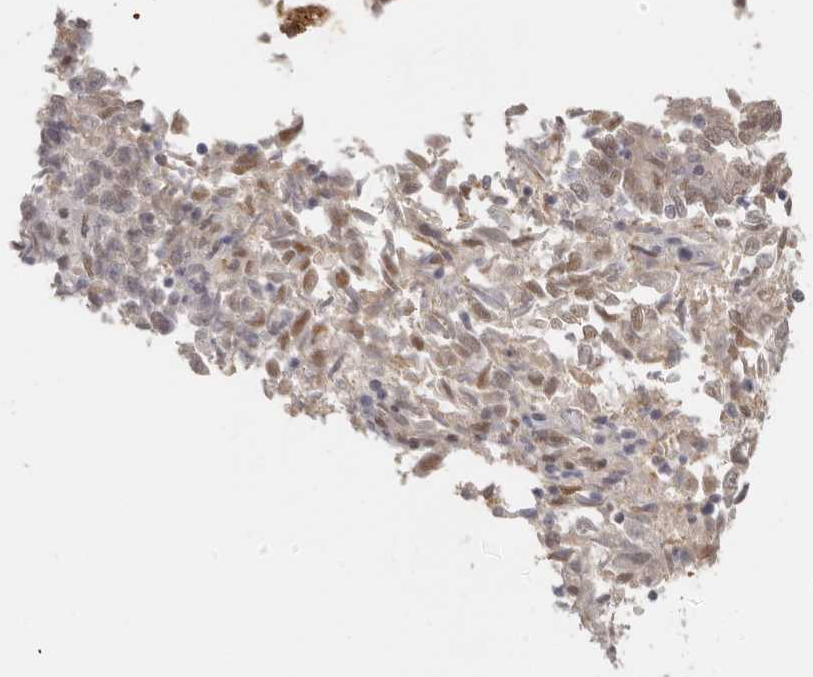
{"staining": {"intensity": "moderate", "quantity": "<25%", "location": "nuclear"}, "tissue": "endometrial cancer", "cell_type": "Tumor cells", "image_type": "cancer", "snomed": [{"axis": "morphology", "description": "Adenocarcinoma, NOS"}, {"axis": "topography", "description": "Endometrium"}], "caption": "Human adenocarcinoma (endometrial) stained with a protein marker reveals moderate staining in tumor cells.", "gene": "LARP7", "patient": {"sex": "female", "age": 80}}